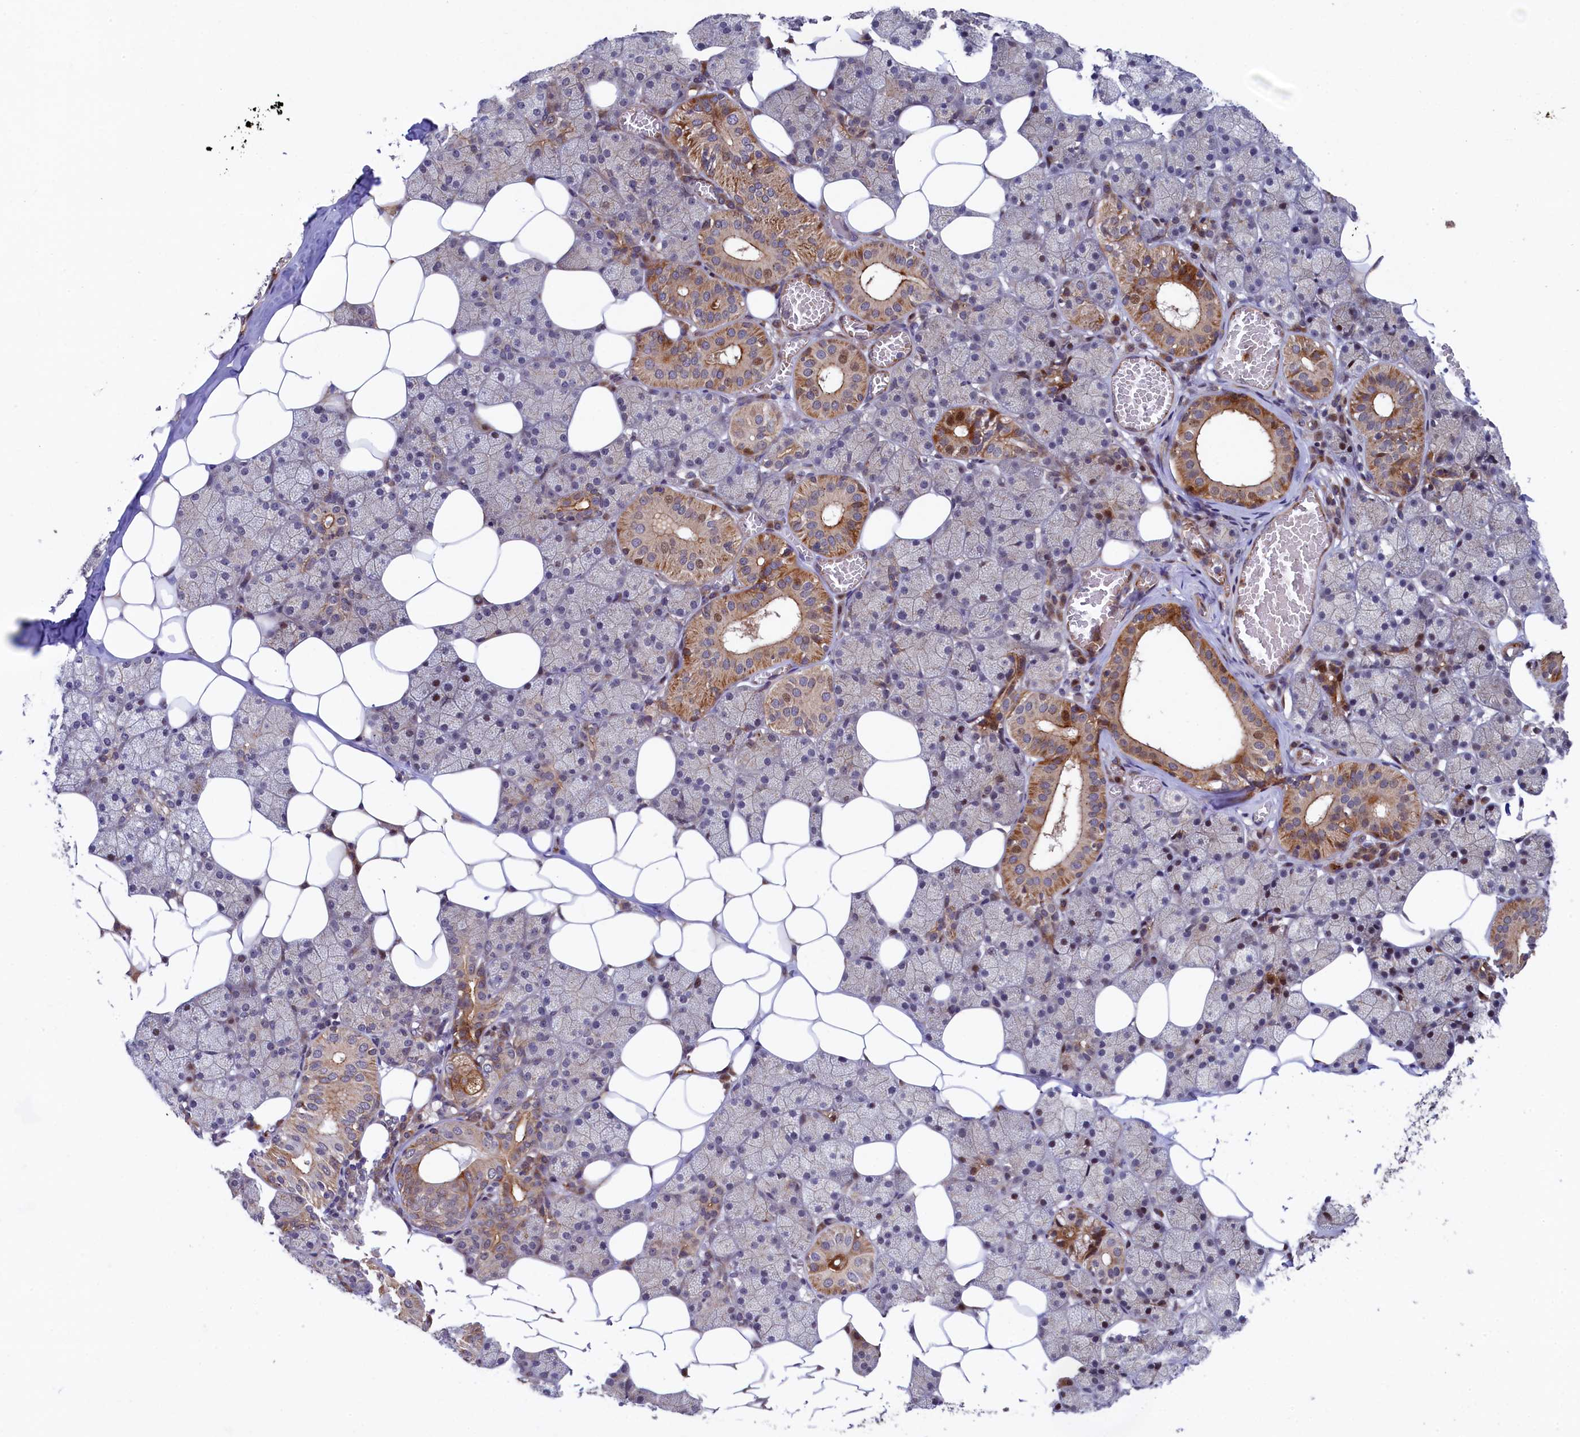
{"staining": {"intensity": "moderate", "quantity": "25%-75%", "location": "cytoplasmic/membranous"}, "tissue": "salivary gland", "cell_type": "Glandular cells", "image_type": "normal", "snomed": [{"axis": "morphology", "description": "Normal tissue, NOS"}, {"axis": "topography", "description": "Salivary gland"}], "caption": "Unremarkable salivary gland displays moderate cytoplasmic/membranous positivity in approximately 25%-75% of glandular cells Nuclei are stained in blue..", "gene": "PIK3C3", "patient": {"sex": "female", "age": 33}}